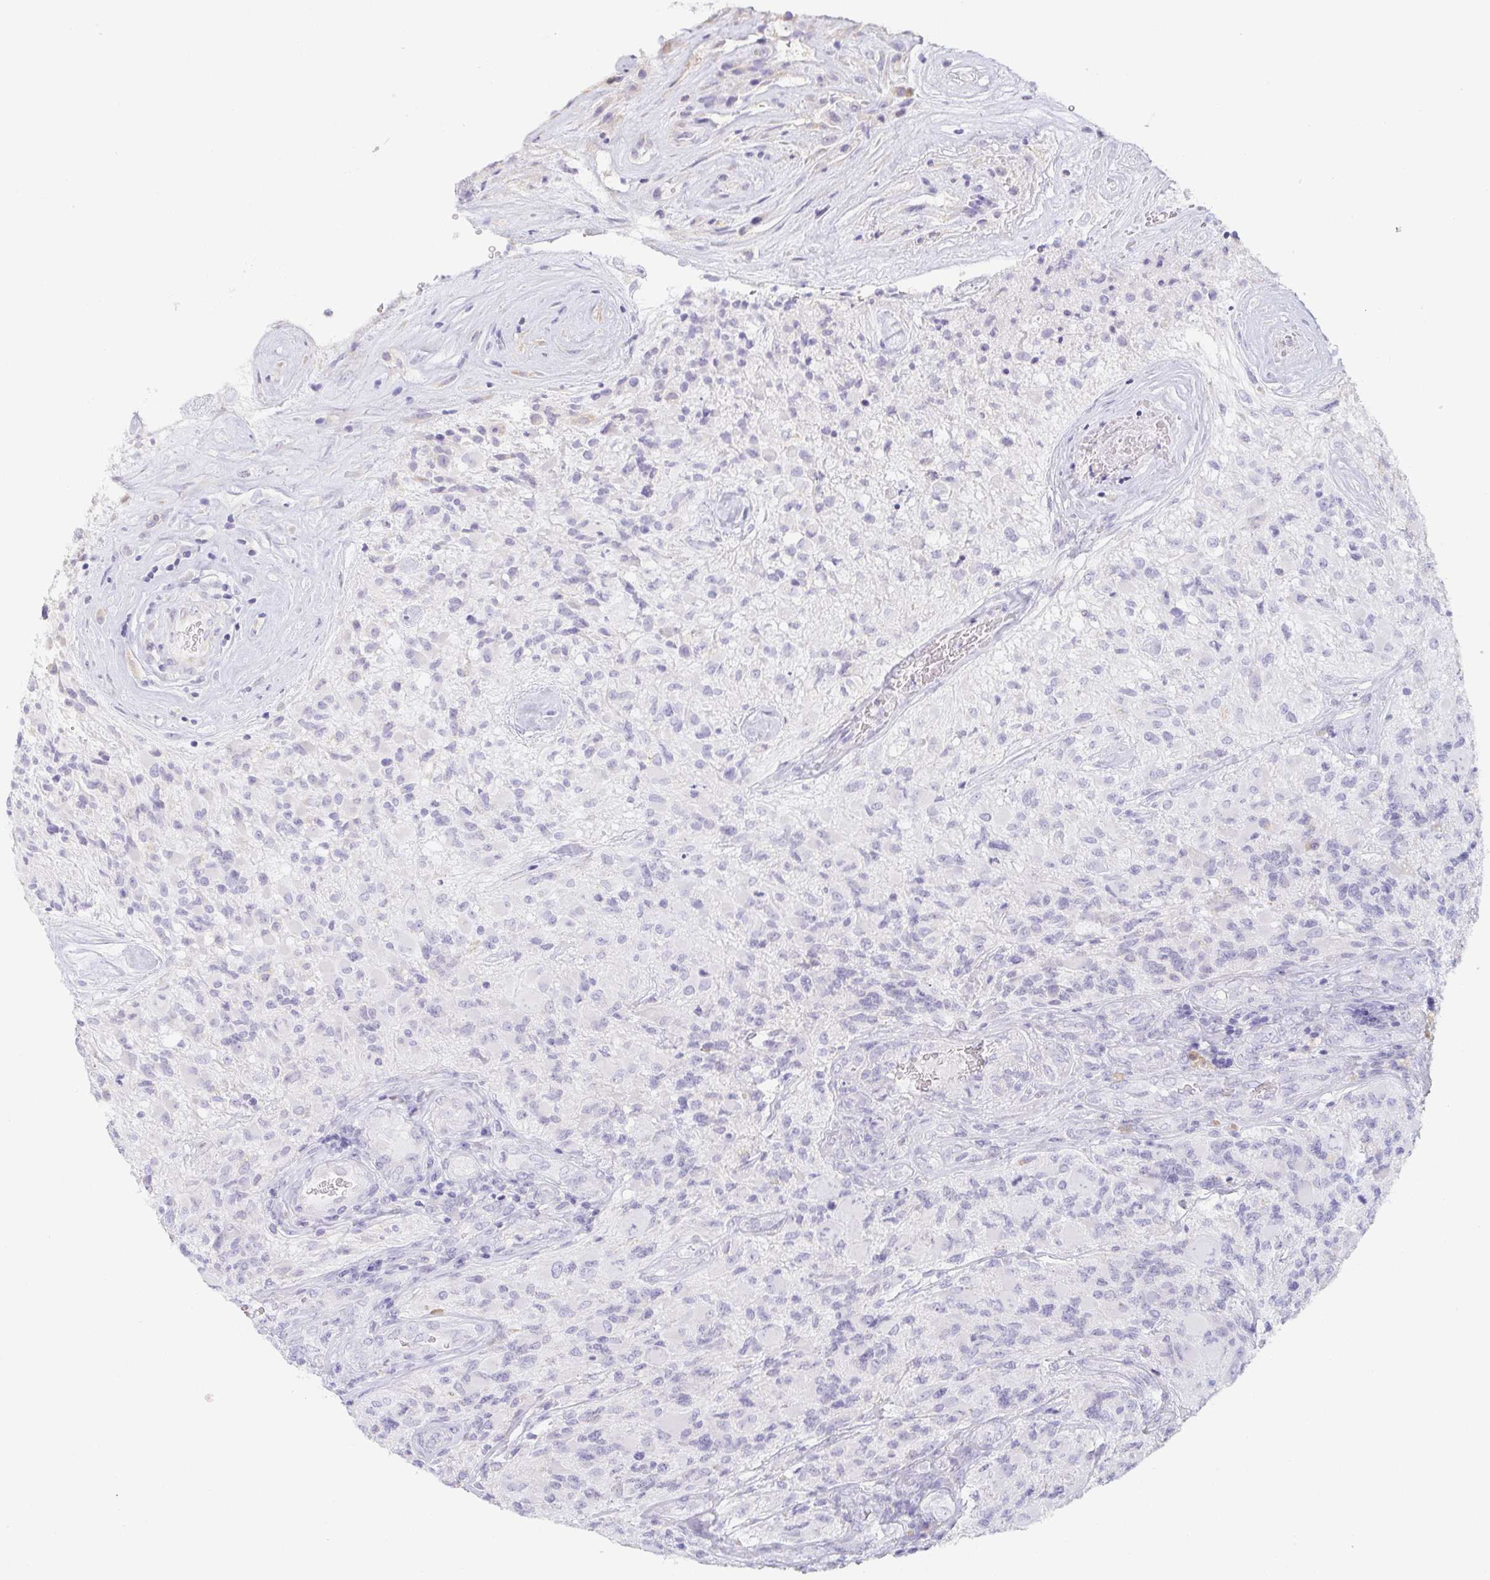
{"staining": {"intensity": "negative", "quantity": "none", "location": "none"}, "tissue": "glioma", "cell_type": "Tumor cells", "image_type": "cancer", "snomed": [{"axis": "morphology", "description": "Glioma, malignant, High grade"}, {"axis": "topography", "description": "Brain"}], "caption": "Immunohistochemical staining of human glioma reveals no significant staining in tumor cells. (Brightfield microscopy of DAB immunohistochemistry at high magnification).", "gene": "PRR27", "patient": {"sex": "female", "age": 65}}